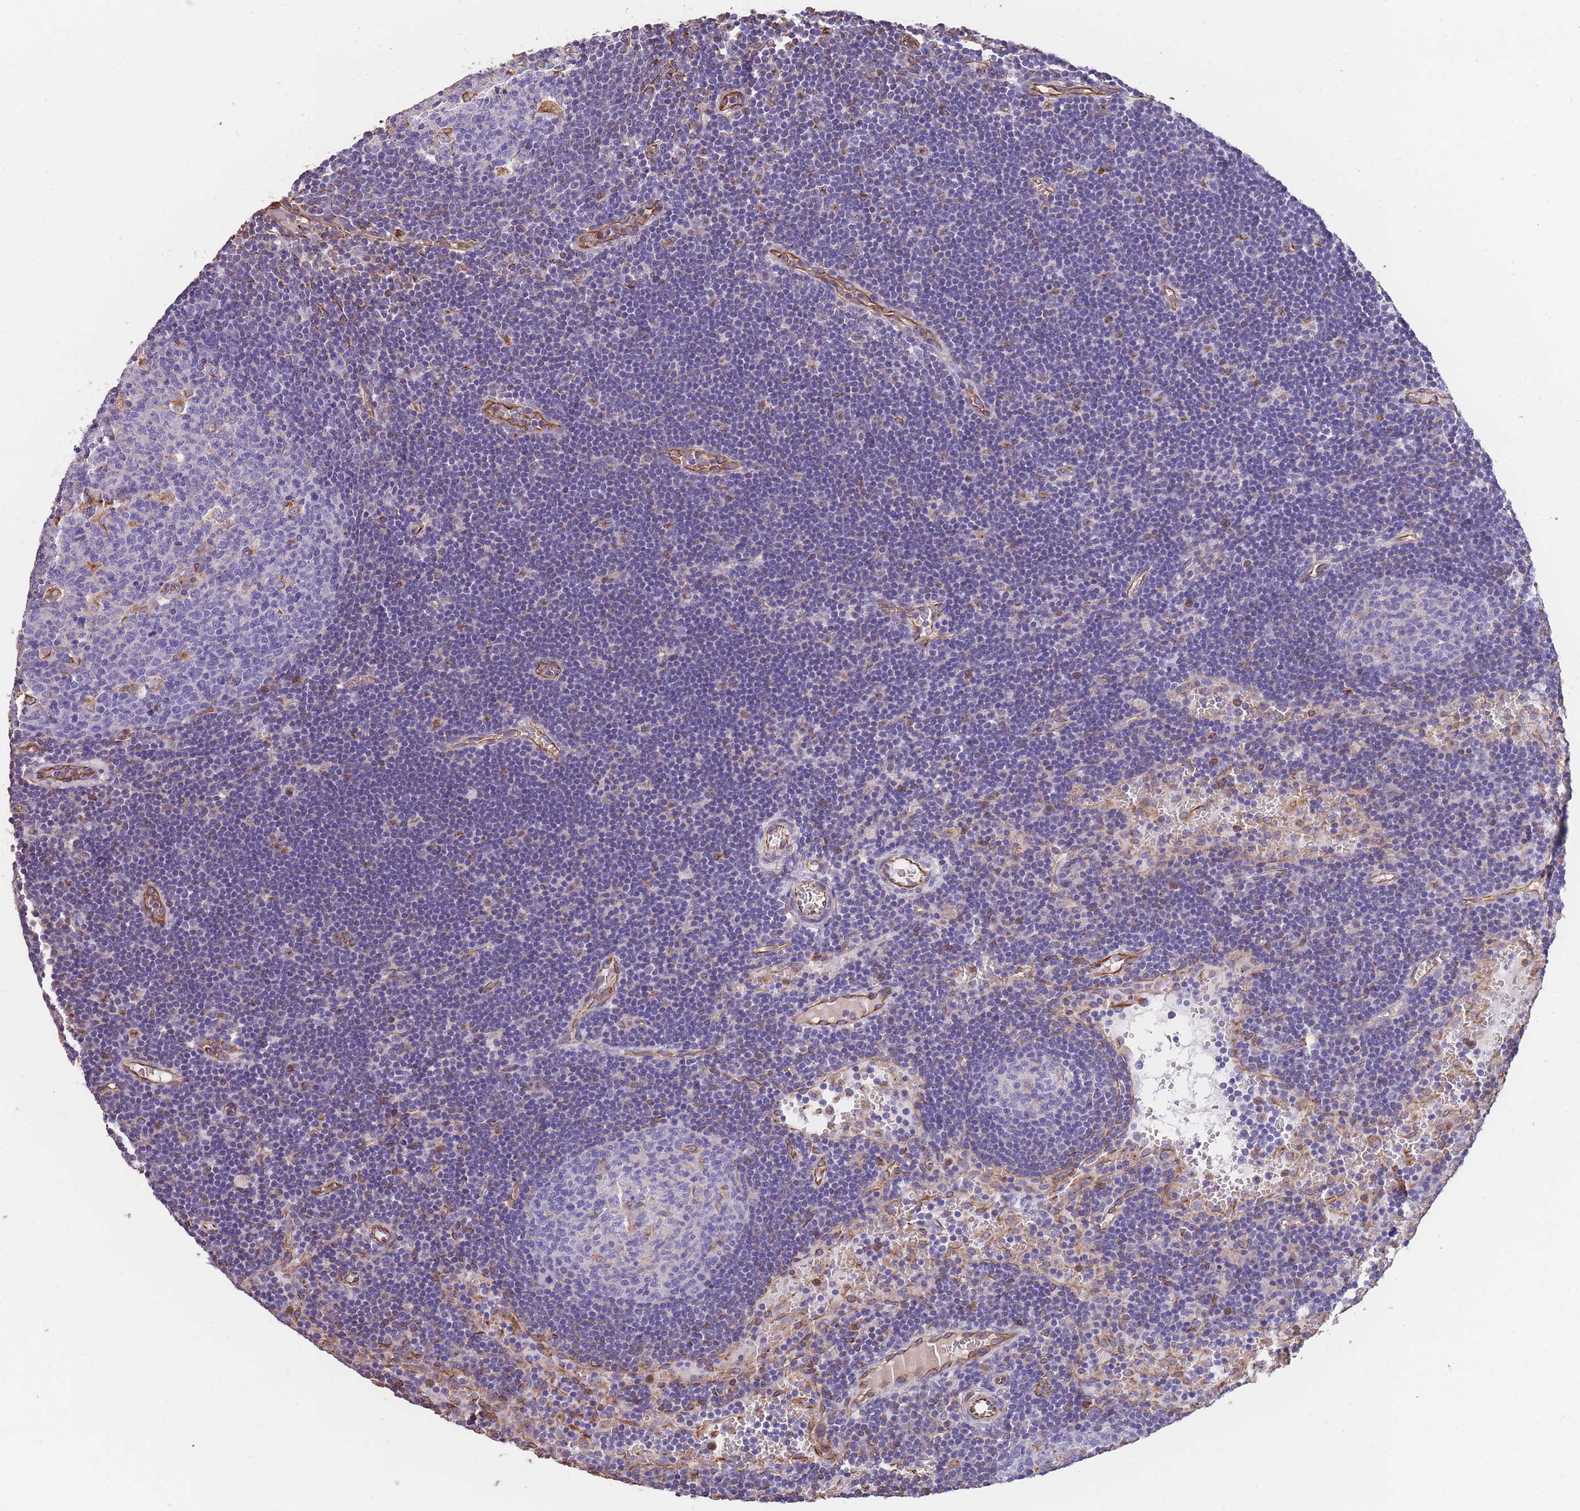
{"staining": {"intensity": "weak", "quantity": "<25%", "location": "cytoplasmic/membranous"}, "tissue": "lymph node", "cell_type": "Germinal center cells", "image_type": "normal", "snomed": [{"axis": "morphology", "description": "Normal tissue, NOS"}, {"axis": "topography", "description": "Lymph node"}], "caption": "A photomicrograph of lymph node stained for a protein exhibits no brown staining in germinal center cells.", "gene": "ANKRD53", "patient": {"sex": "male", "age": 62}}